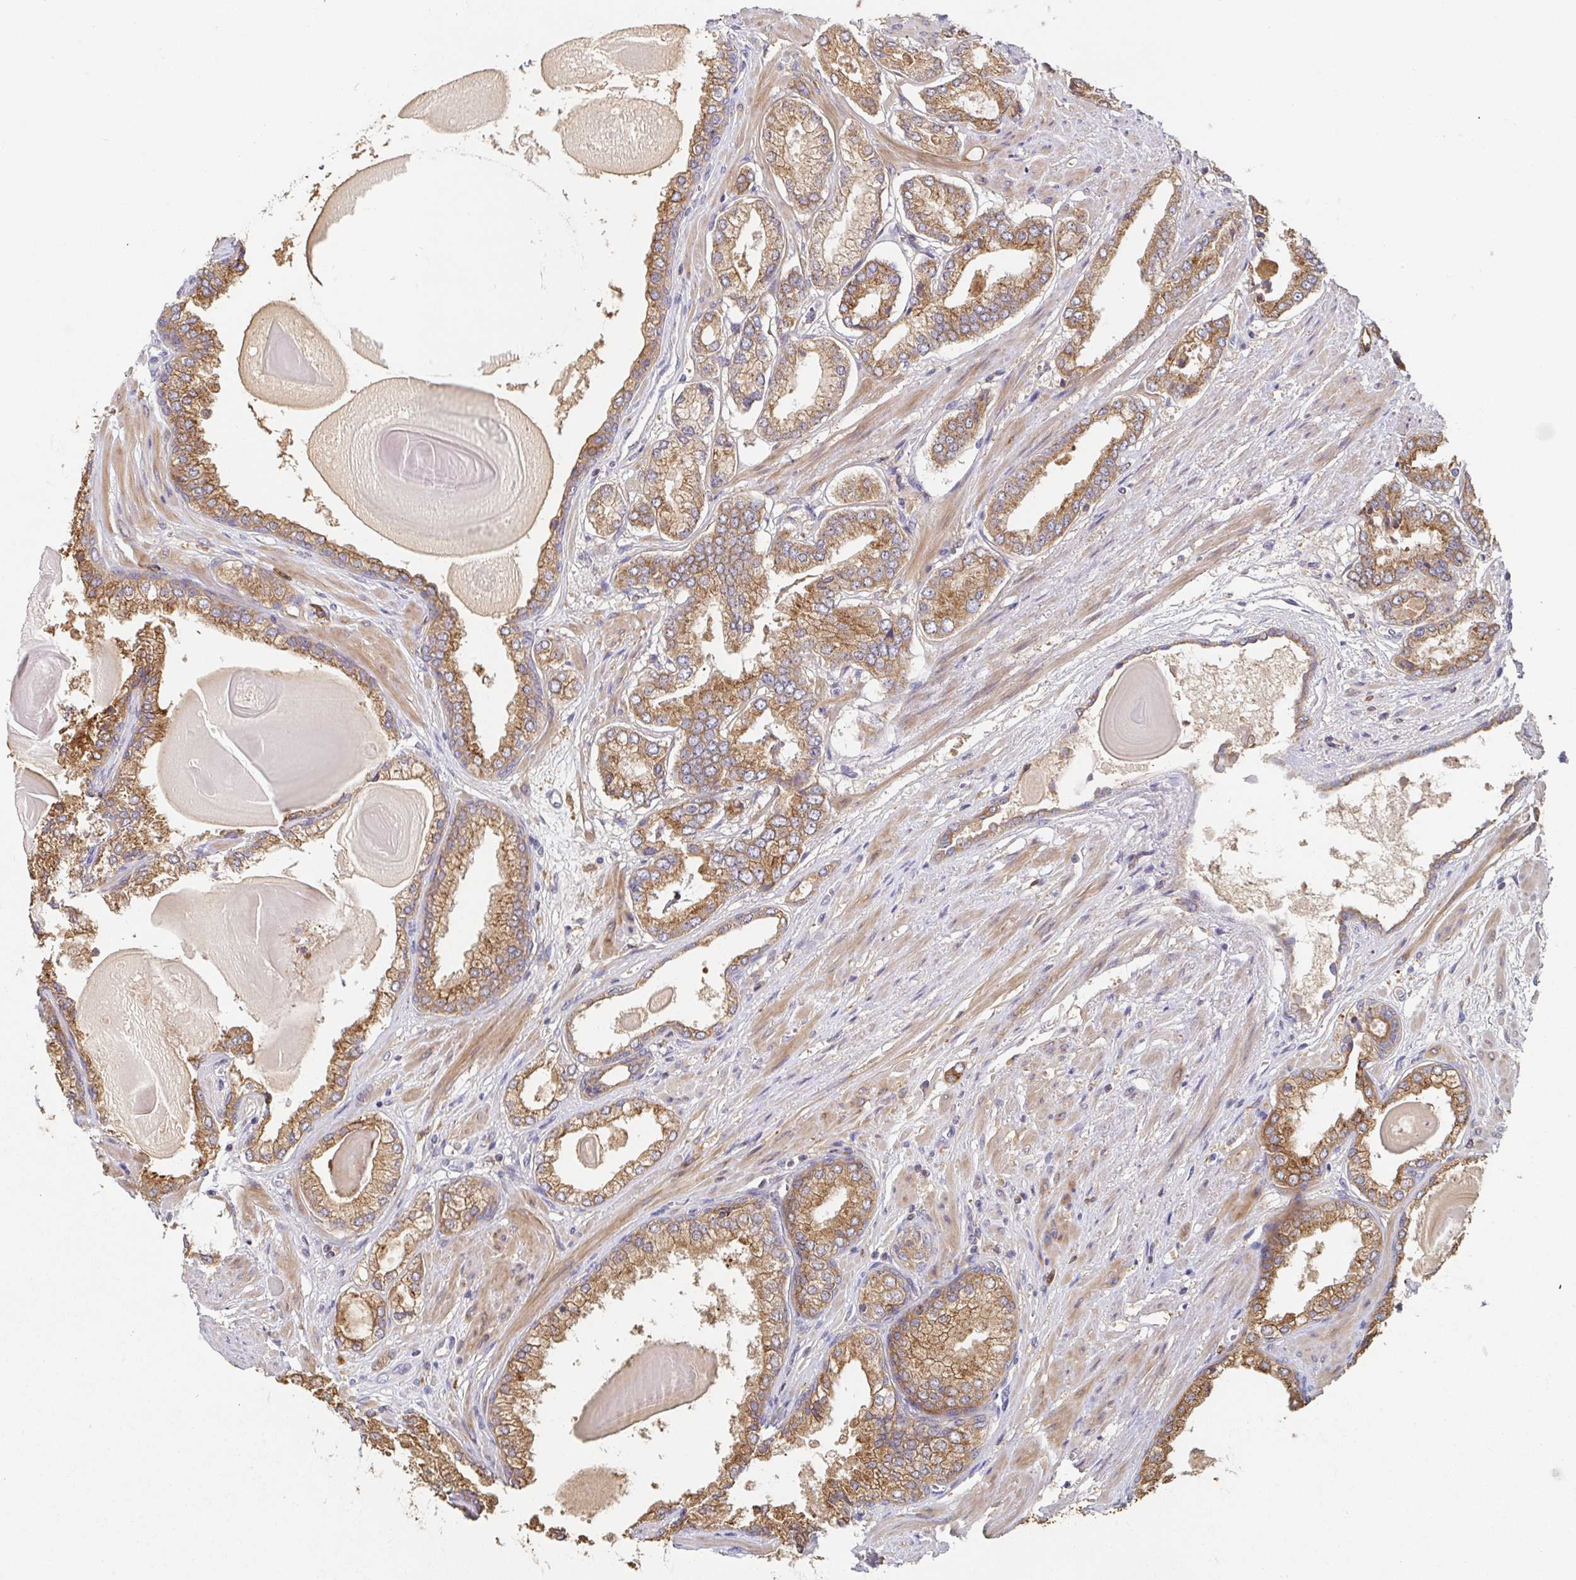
{"staining": {"intensity": "moderate", "quantity": ">75%", "location": "cytoplasmic/membranous"}, "tissue": "prostate cancer", "cell_type": "Tumor cells", "image_type": "cancer", "snomed": [{"axis": "morphology", "description": "Adenocarcinoma, Low grade"}, {"axis": "topography", "description": "Prostate"}], "caption": "Moderate cytoplasmic/membranous positivity is seen in approximately >75% of tumor cells in prostate cancer. (DAB IHC with brightfield microscopy, high magnification).", "gene": "TUFT1", "patient": {"sex": "male", "age": 64}}